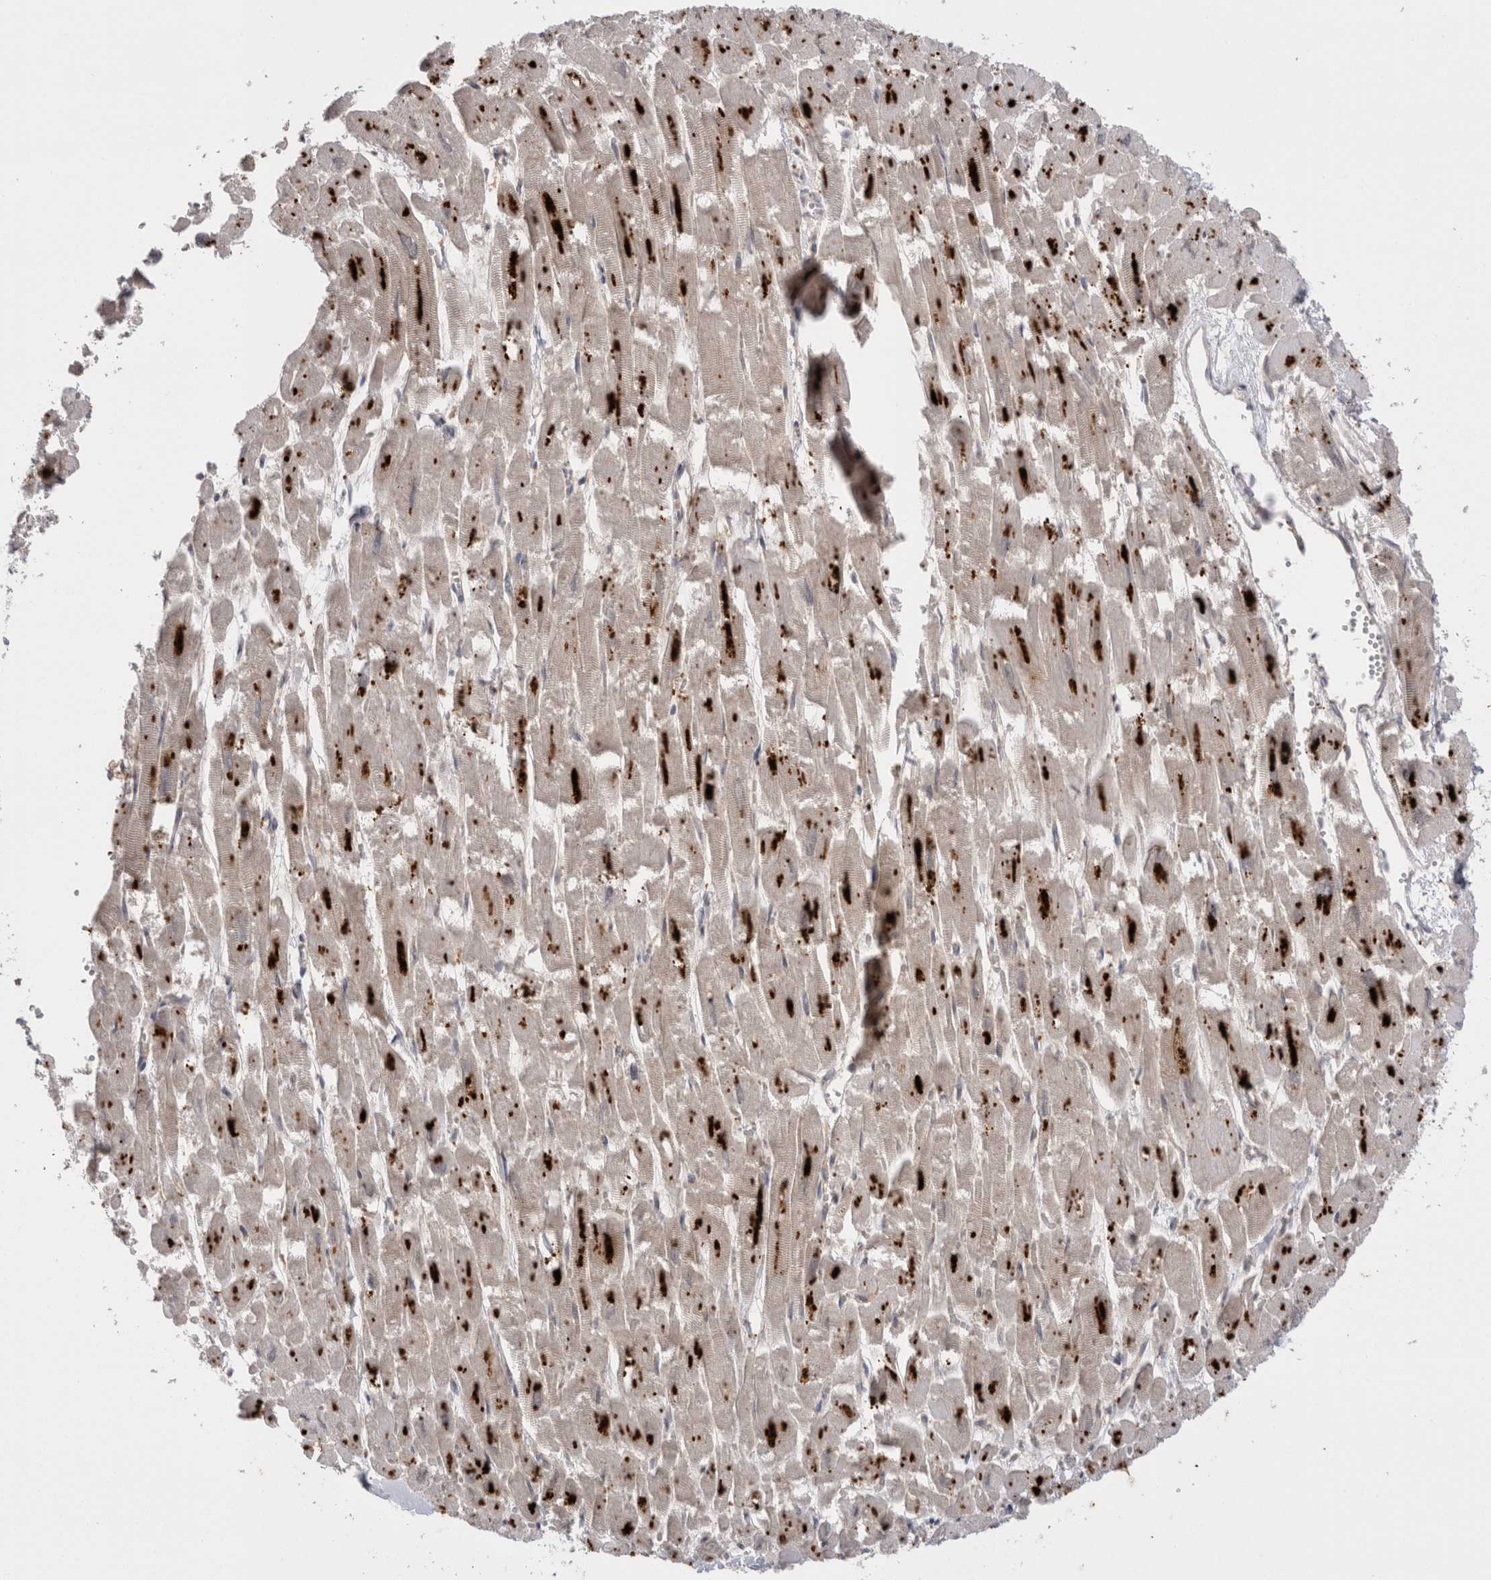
{"staining": {"intensity": "negative", "quantity": "none", "location": "none"}, "tissue": "heart muscle", "cell_type": "Cardiomyocytes", "image_type": "normal", "snomed": [{"axis": "morphology", "description": "Normal tissue, NOS"}, {"axis": "topography", "description": "Heart"}], "caption": "High magnification brightfield microscopy of normal heart muscle stained with DAB (brown) and counterstained with hematoxylin (blue): cardiomyocytes show no significant expression.", "gene": "EPDR1", "patient": {"sex": "male", "age": 54}}